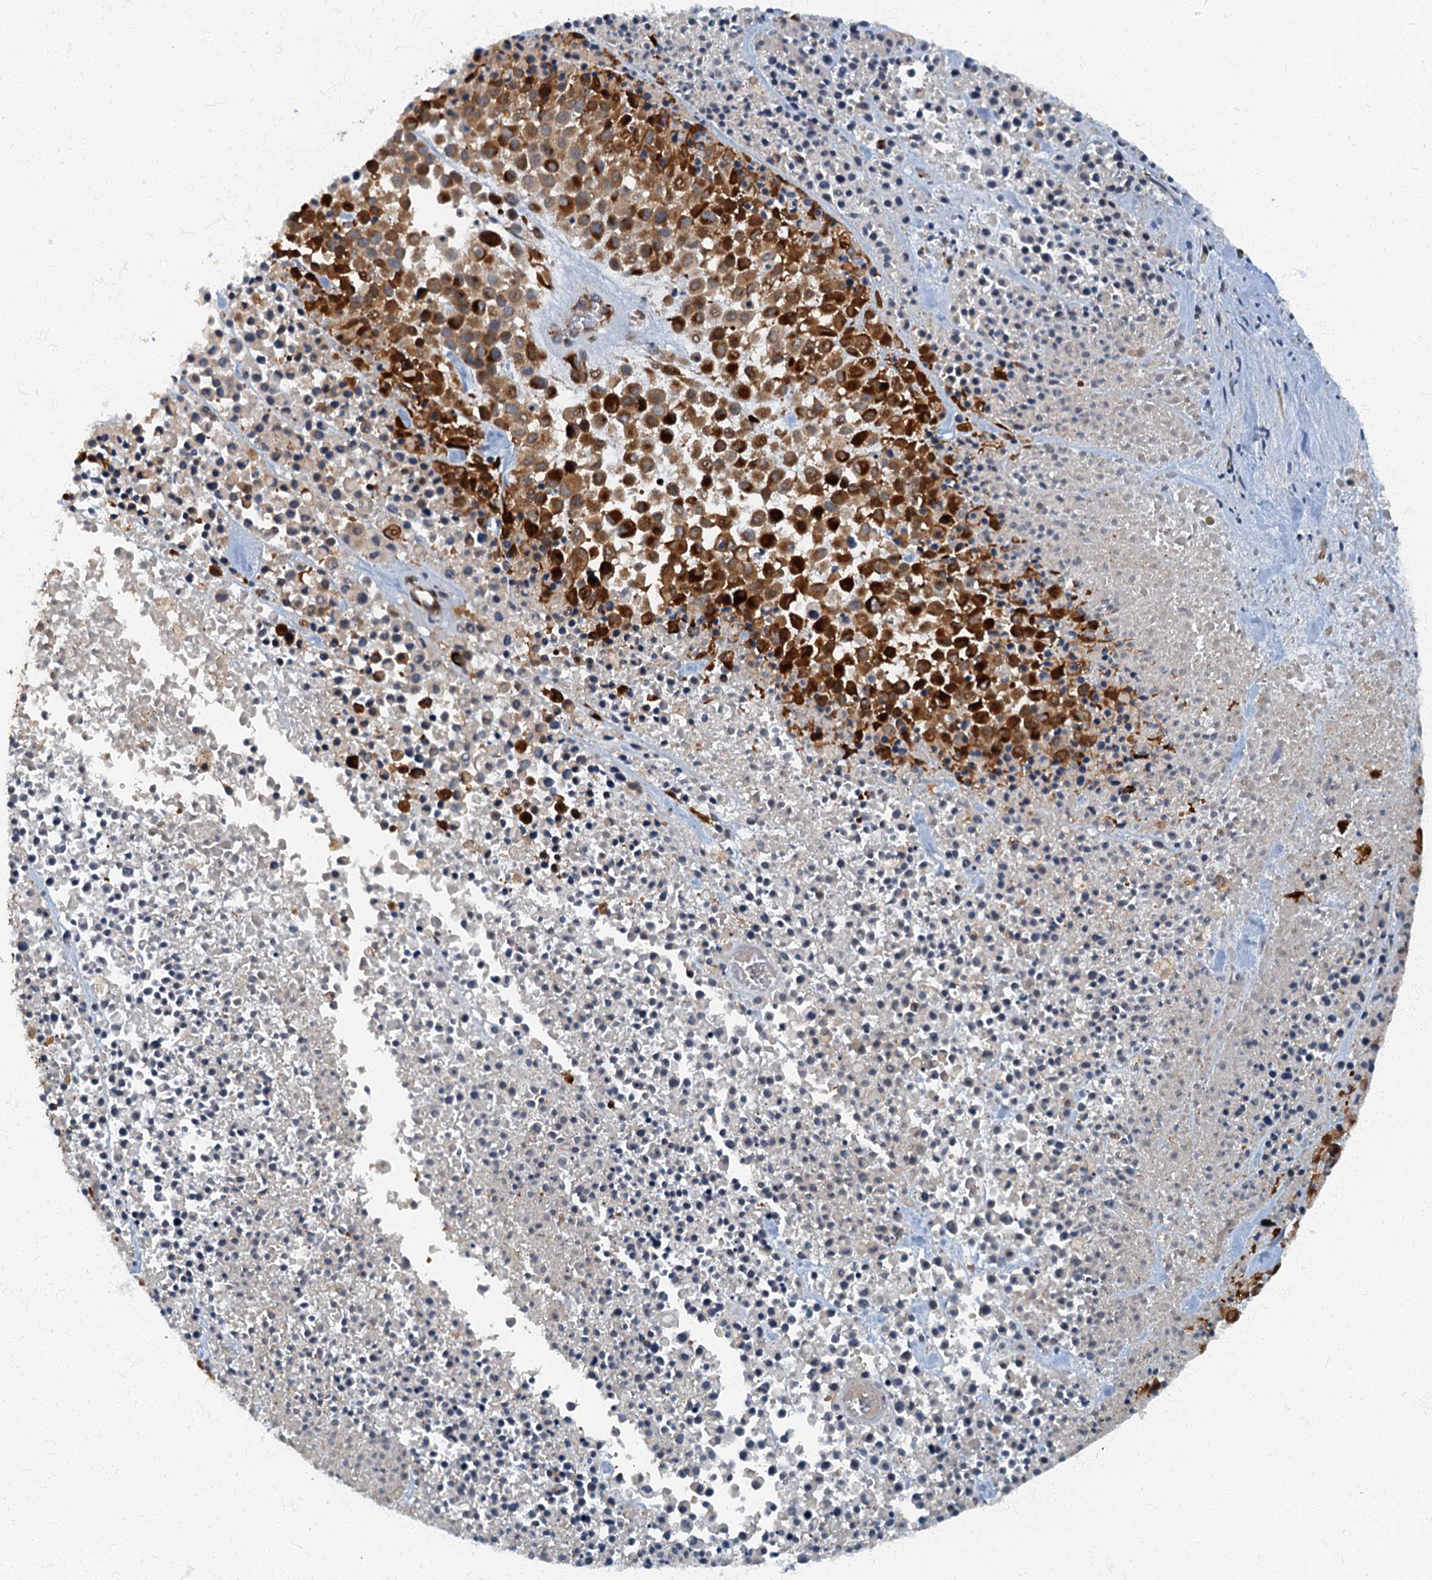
{"staining": {"intensity": "strong", "quantity": ">75%", "location": "cytoplasmic/membranous"}, "tissue": "melanoma", "cell_type": "Tumor cells", "image_type": "cancer", "snomed": [{"axis": "morphology", "description": "Malignant melanoma, Metastatic site"}, {"axis": "topography", "description": "Skin"}], "caption": "Malignant melanoma (metastatic site) stained with a protein marker demonstrates strong staining in tumor cells.", "gene": "ARL11", "patient": {"sex": "female", "age": 81}}